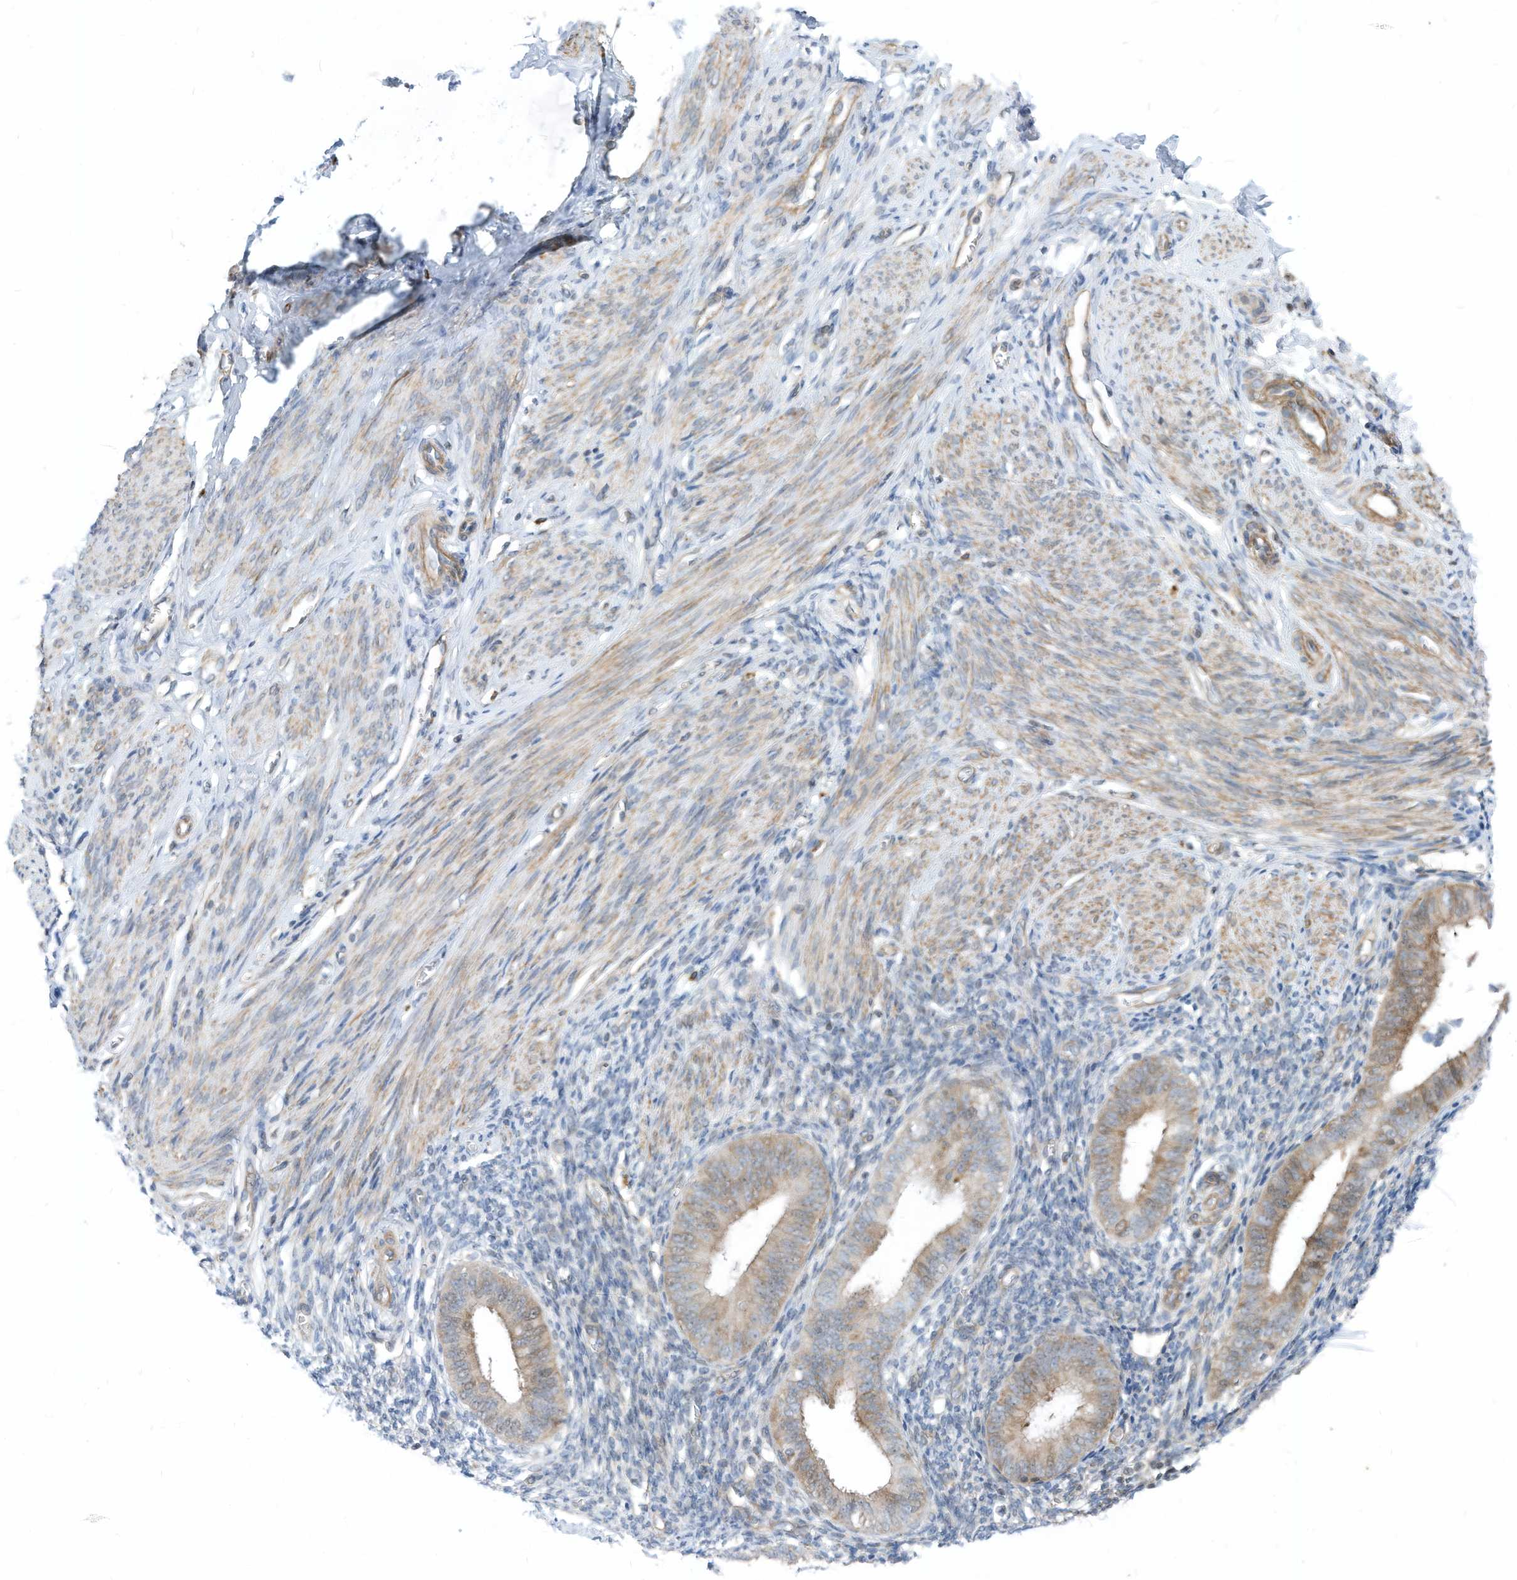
{"staining": {"intensity": "negative", "quantity": "none", "location": "none"}, "tissue": "endometrium", "cell_type": "Cells in endometrial stroma", "image_type": "normal", "snomed": [{"axis": "morphology", "description": "Normal tissue, NOS"}, {"axis": "topography", "description": "Uterus"}, {"axis": "topography", "description": "Endometrium"}], "caption": "A high-resolution image shows immunohistochemistry staining of unremarkable endometrium, which exhibits no significant staining in cells in endometrial stroma.", "gene": "GPATCH3", "patient": {"sex": "female", "age": 48}}